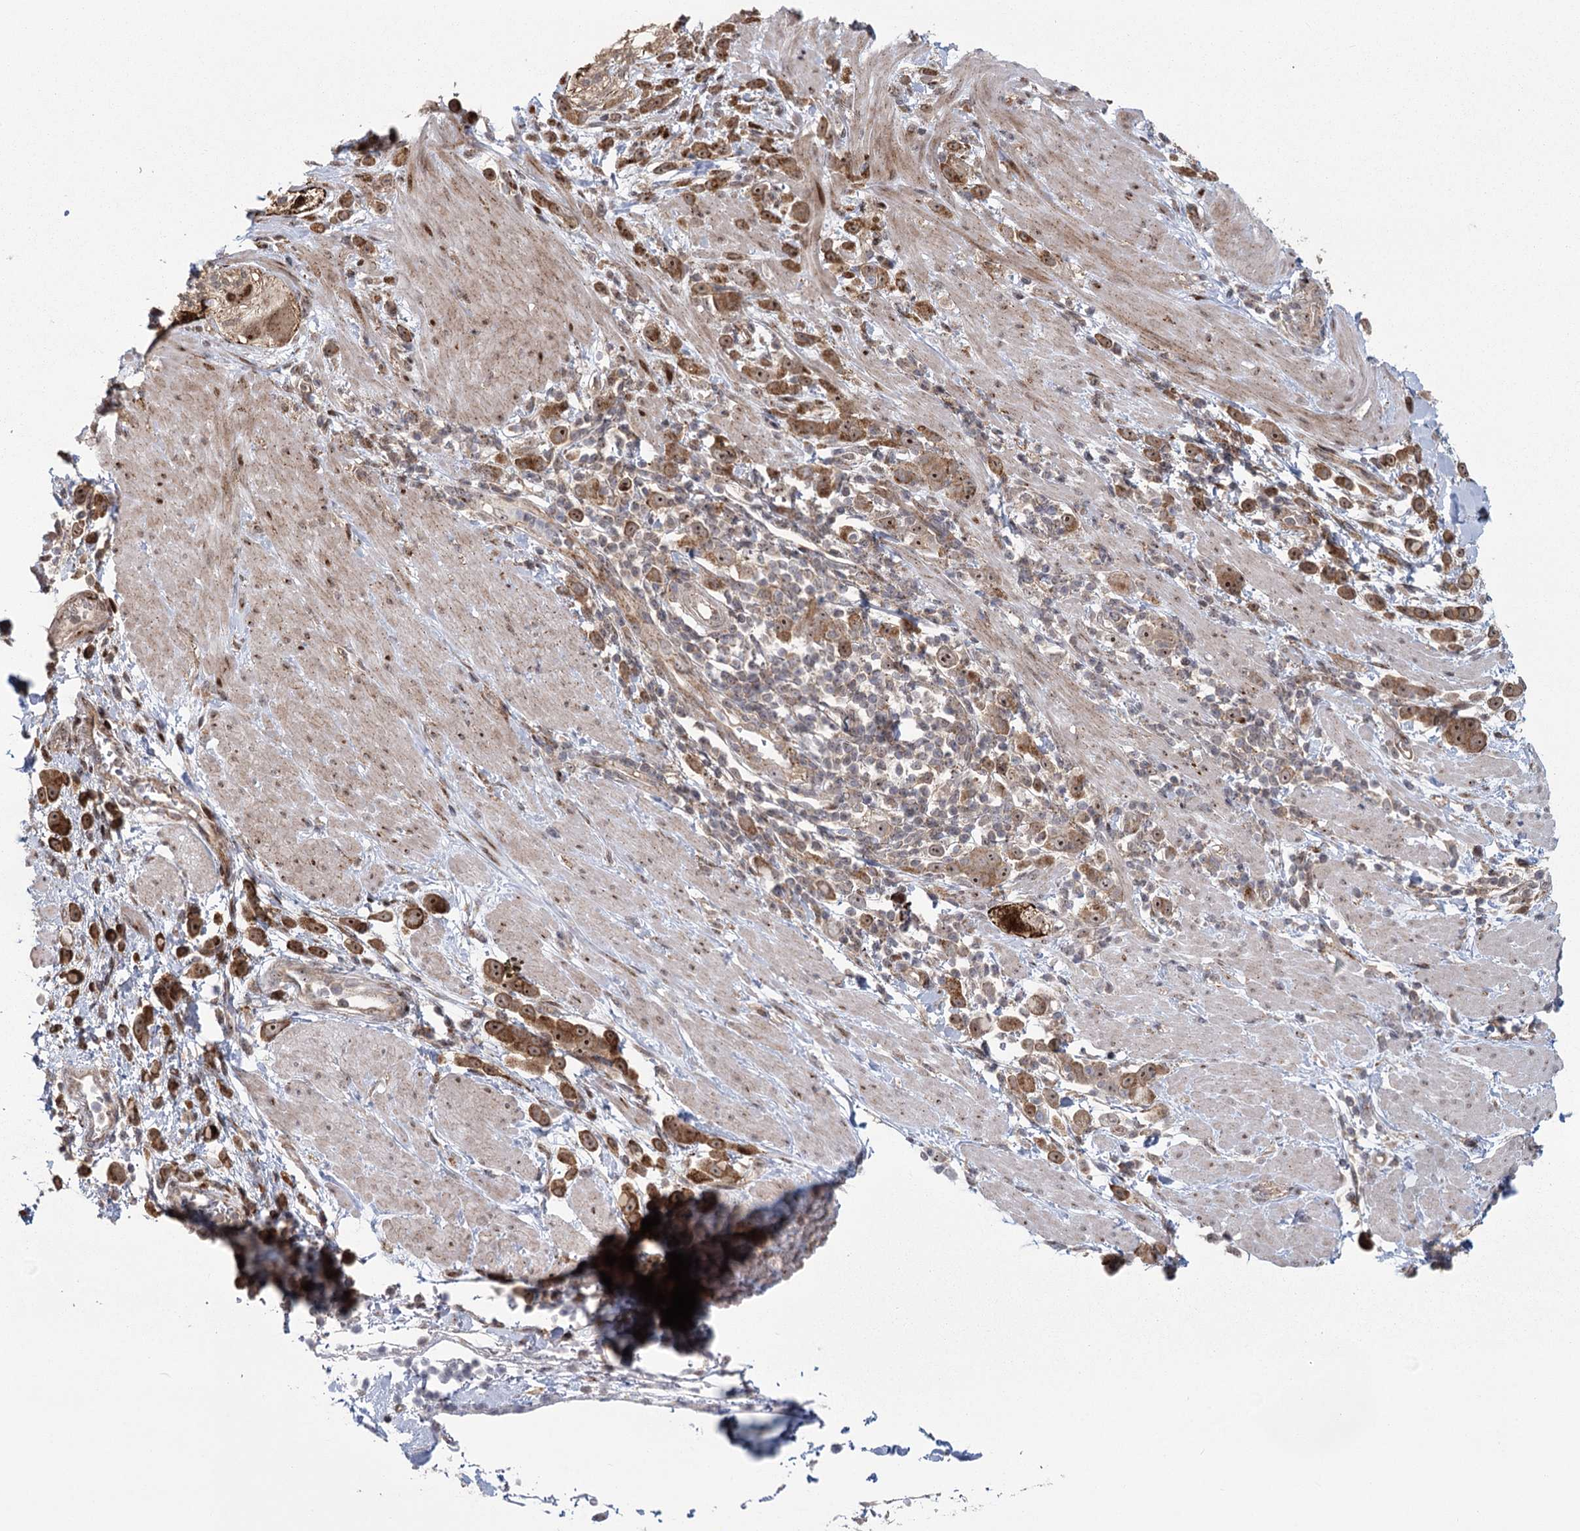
{"staining": {"intensity": "strong", "quantity": ">75%", "location": "cytoplasmic/membranous,nuclear"}, "tissue": "pancreatic cancer", "cell_type": "Tumor cells", "image_type": "cancer", "snomed": [{"axis": "morphology", "description": "Normal tissue, NOS"}, {"axis": "morphology", "description": "Adenocarcinoma, NOS"}, {"axis": "topography", "description": "Pancreas"}], "caption": "Adenocarcinoma (pancreatic) stained with a protein marker demonstrates strong staining in tumor cells.", "gene": "PARM1", "patient": {"sex": "female", "age": 64}}